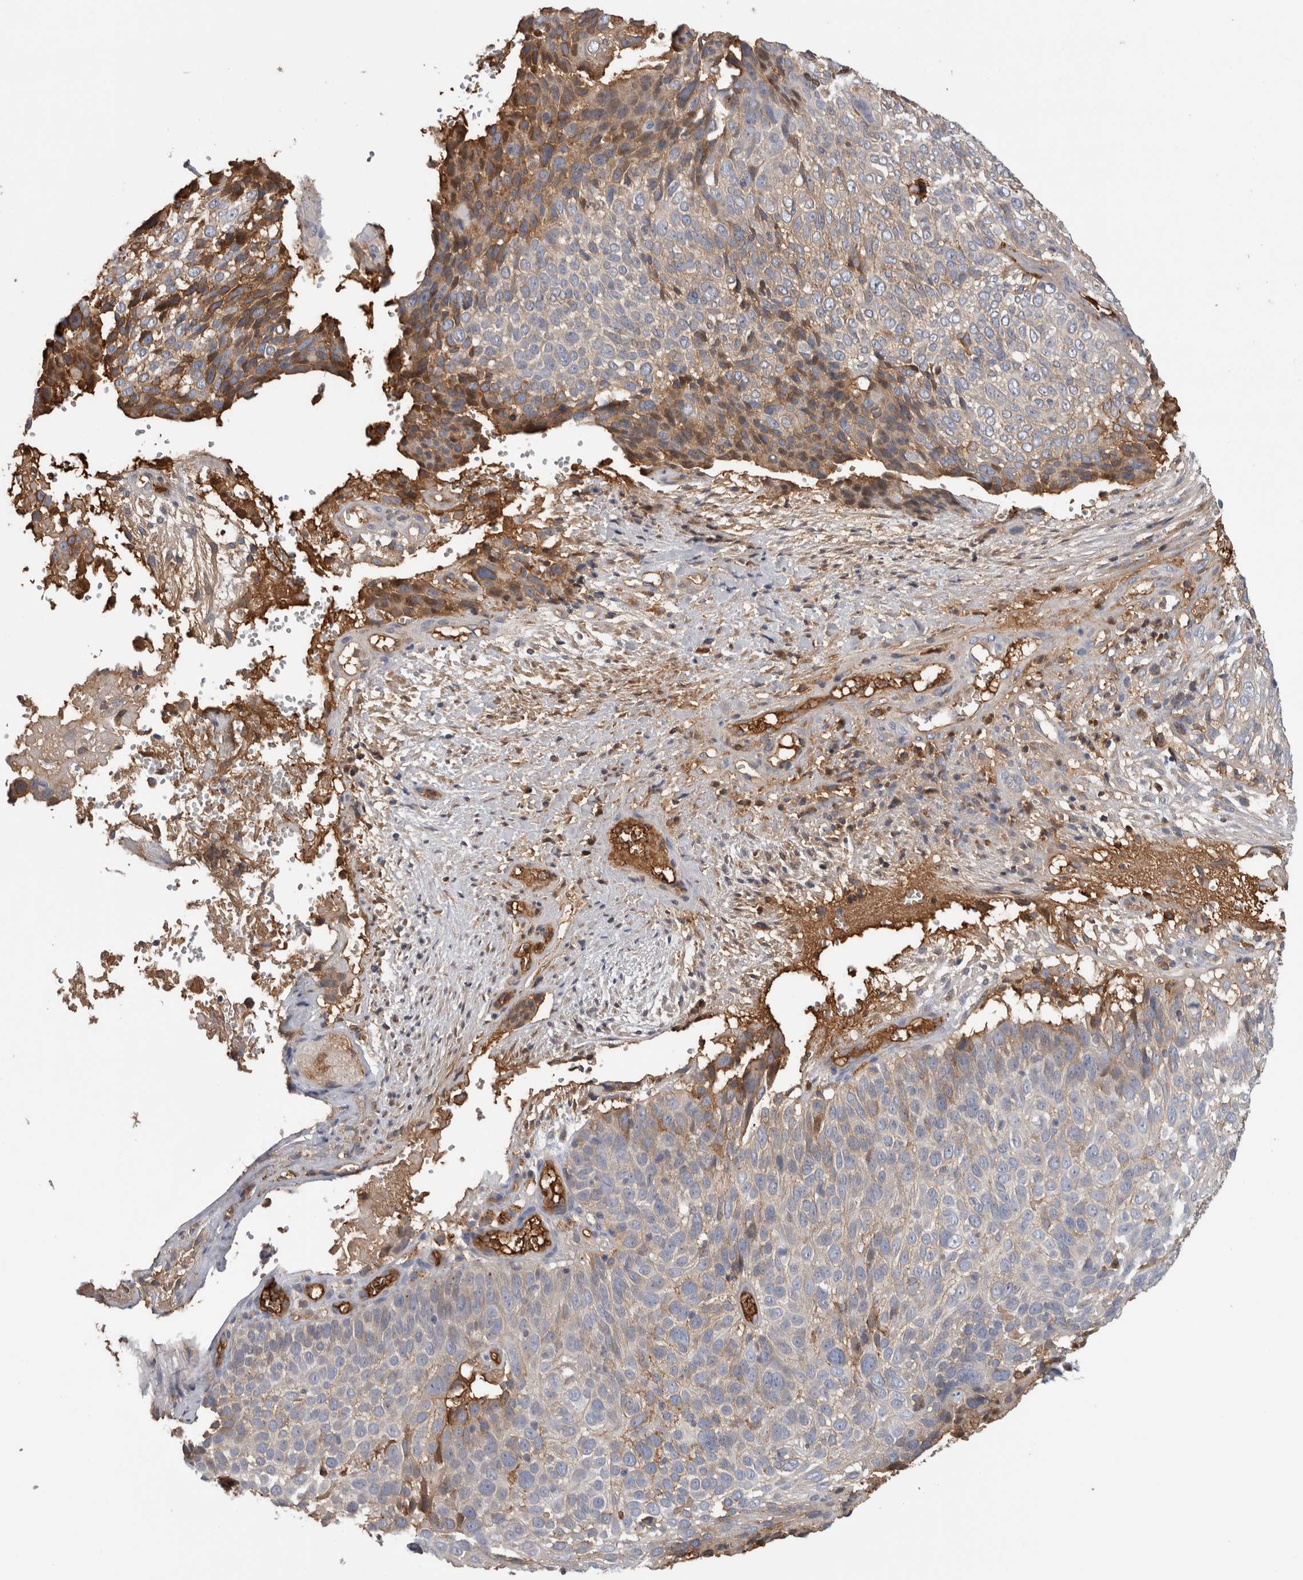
{"staining": {"intensity": "moderate", "quantity": "<25%", "location": "cytoplasmic/membranous"}, "tissue": "cervical cancer", "cell_type": "Tumor cells", "image_type": "cancer", "snomed": [{"axis": "morphology", "description": "Squamous cell carcinoma, NOS"}, {"axis": "topography", "description": "Cervix"}], "caption": "A brown stain highlights moderate cytoplasmic/membranous expression of a protein in cervical squamous cell carcinoma tumor cells.", "gene": "TBCE", "patient": {"sex": "female", "age": 74}}